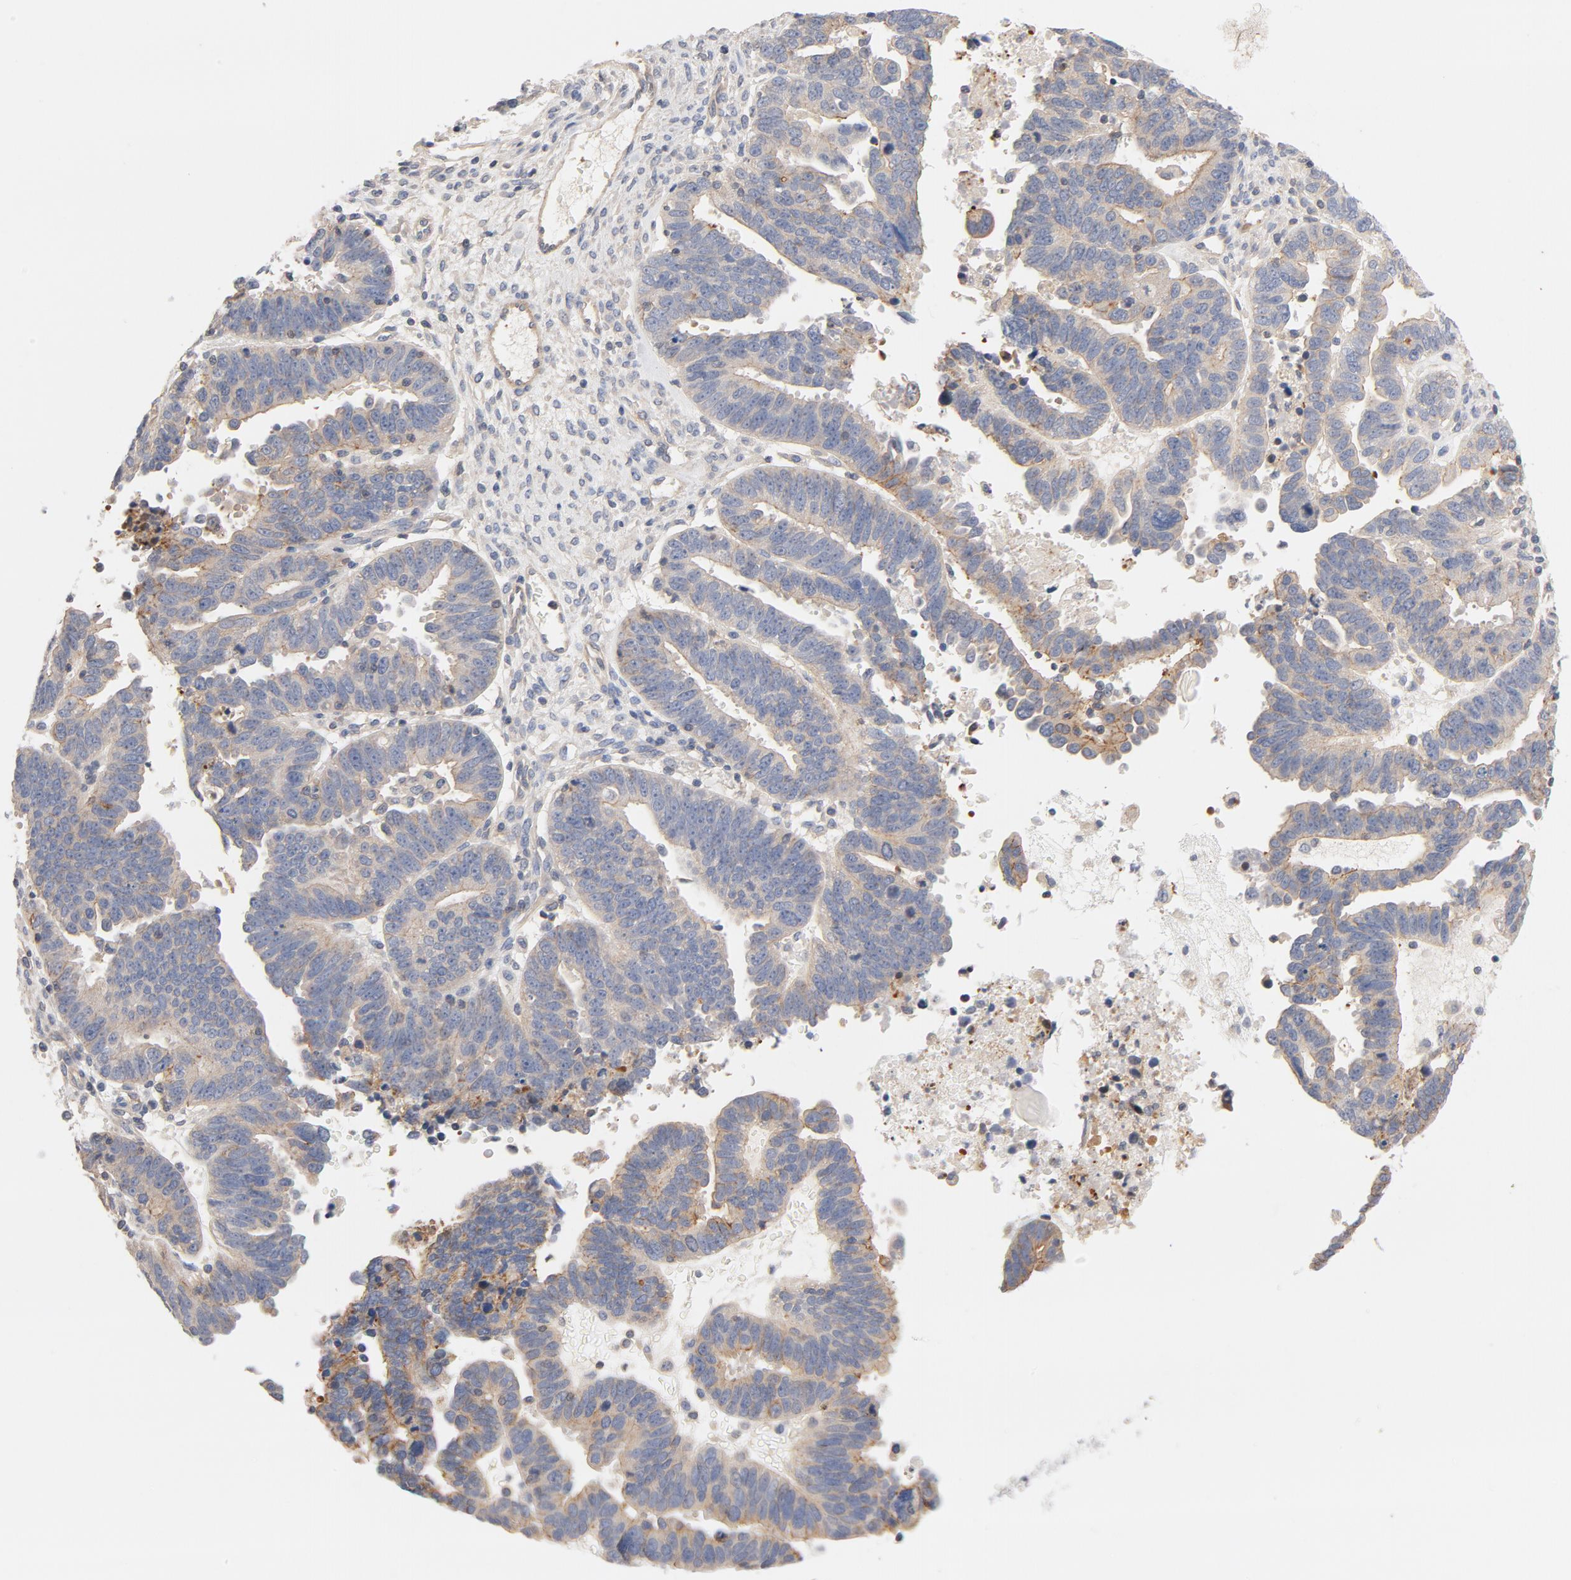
{"staining": {"intensity": "moderate", "quantity": ">75%", "location": "cytoplasmic/membranous"}, "tissue": "ovarian cancer", "cell_type": "Tumor cells", "image_type": "cancer", "snomed": [{"axis": "morphology", "description": "Carcinoma, endometroid"}, {"axis": "morphology", "description": "Cystadenocarcinoma, serous, NOS"}, {"axis": "topography", "description": "Ovary"}], "caption": "Immunohistochemical staining of human ovarian cancer (serous cystadenocarcinoma) shows medium levels of moderate cytoplasmic/membranous staining in approximately >75% of tumor cells.", "gene": "STRN3", "patient": {"sex": "female", "age": 45}}